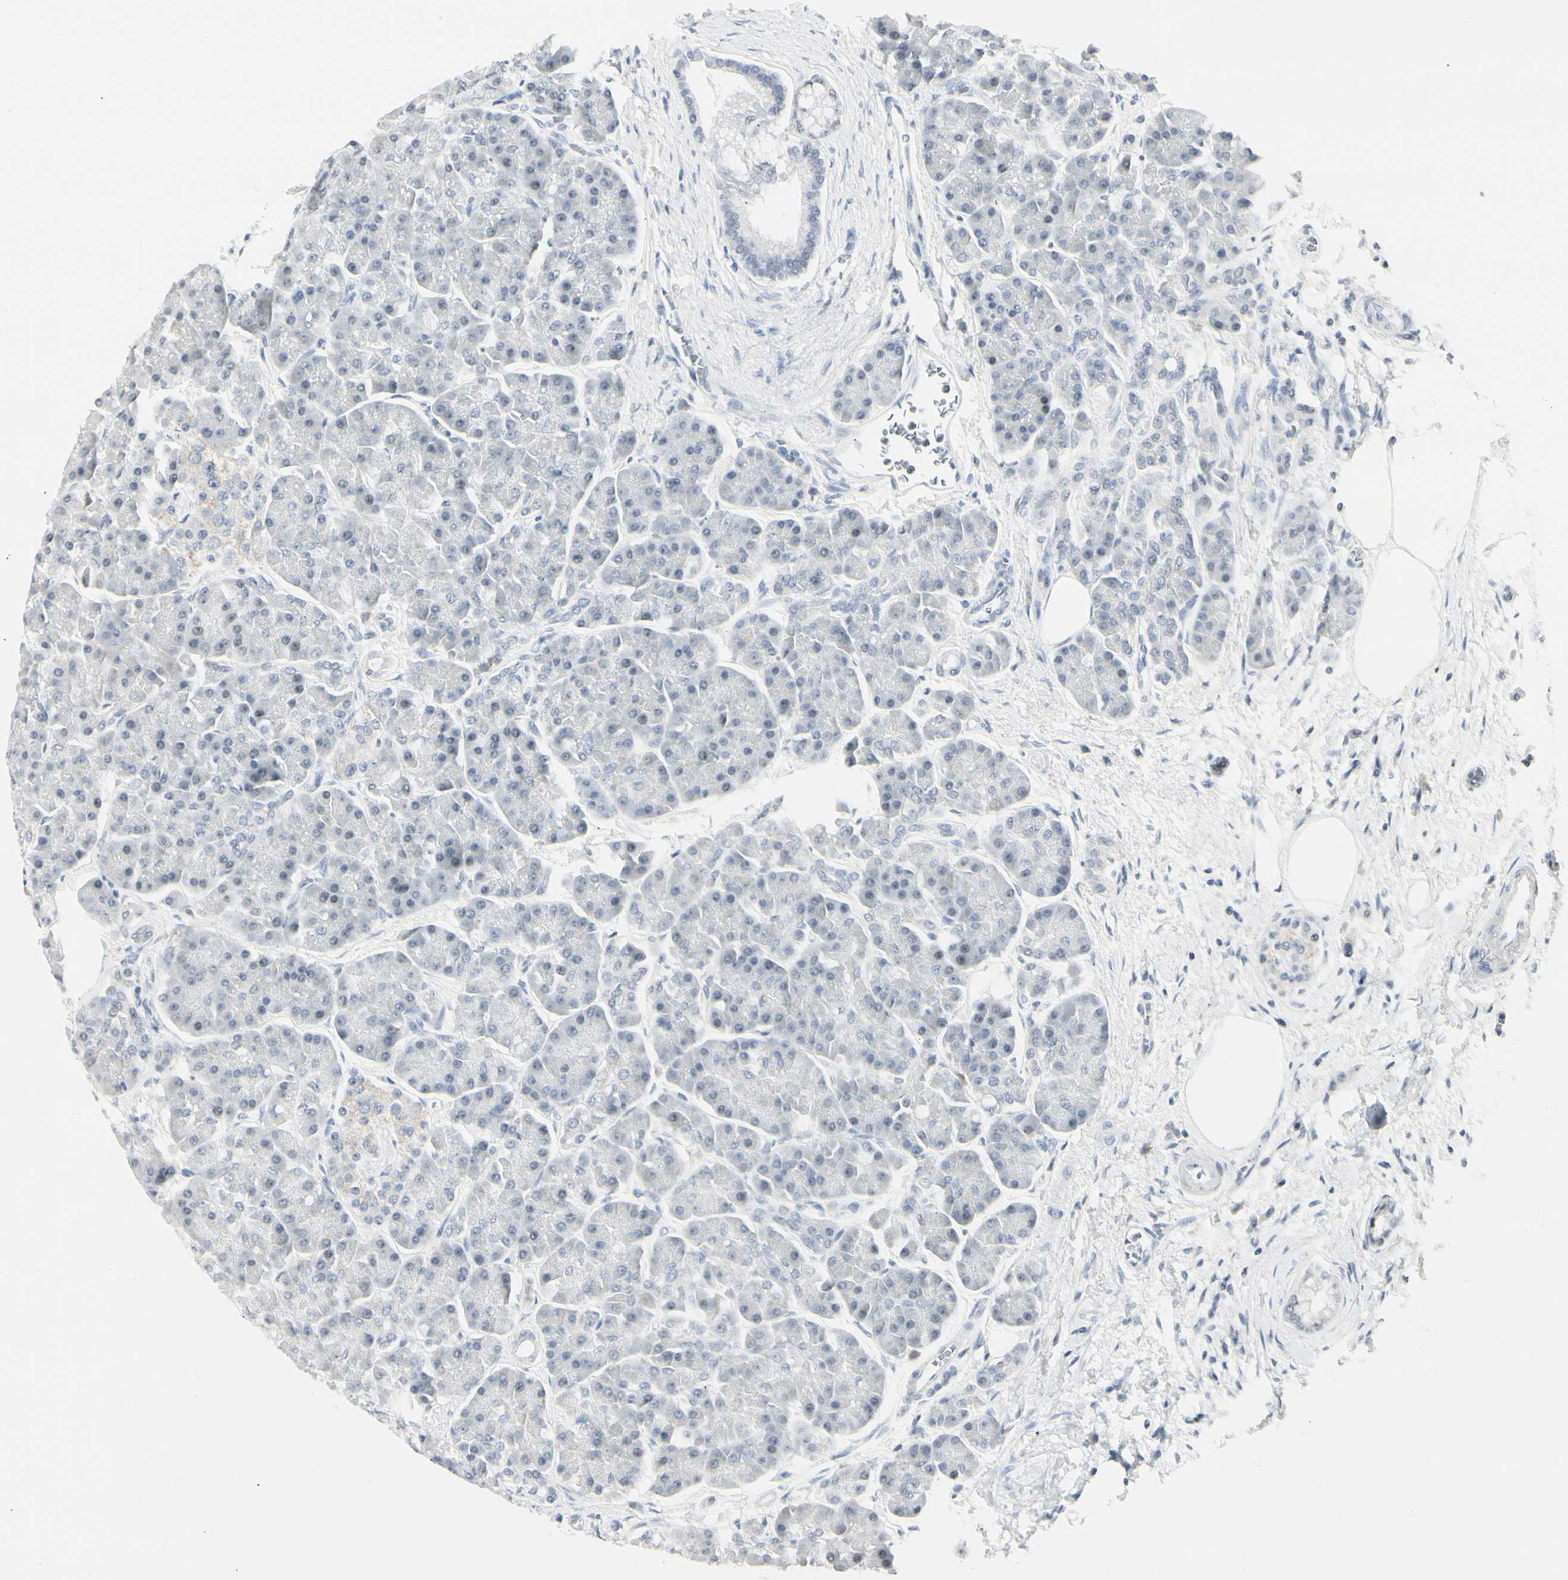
{"staining": {"intensity": "negative", "quantity": "none", "location": "none"}, "tissue": "pancreas", "cell_type": "Exocrine glandular cells", "image_type": "normal", "snomed": [{"axis": "morphology", "description": "Normal tissue, NOS"}, {"axis": "topography", "description": "Pancreas"}], "caption": "DAB (3,3'-diaminobenzidine) immunohistochemical staining of unremarkable pancreas reveals no significant staining in exocrine glandular cells.", "gene": "ZBTB7B", "patient": {"sex": "female", "age": 70}}